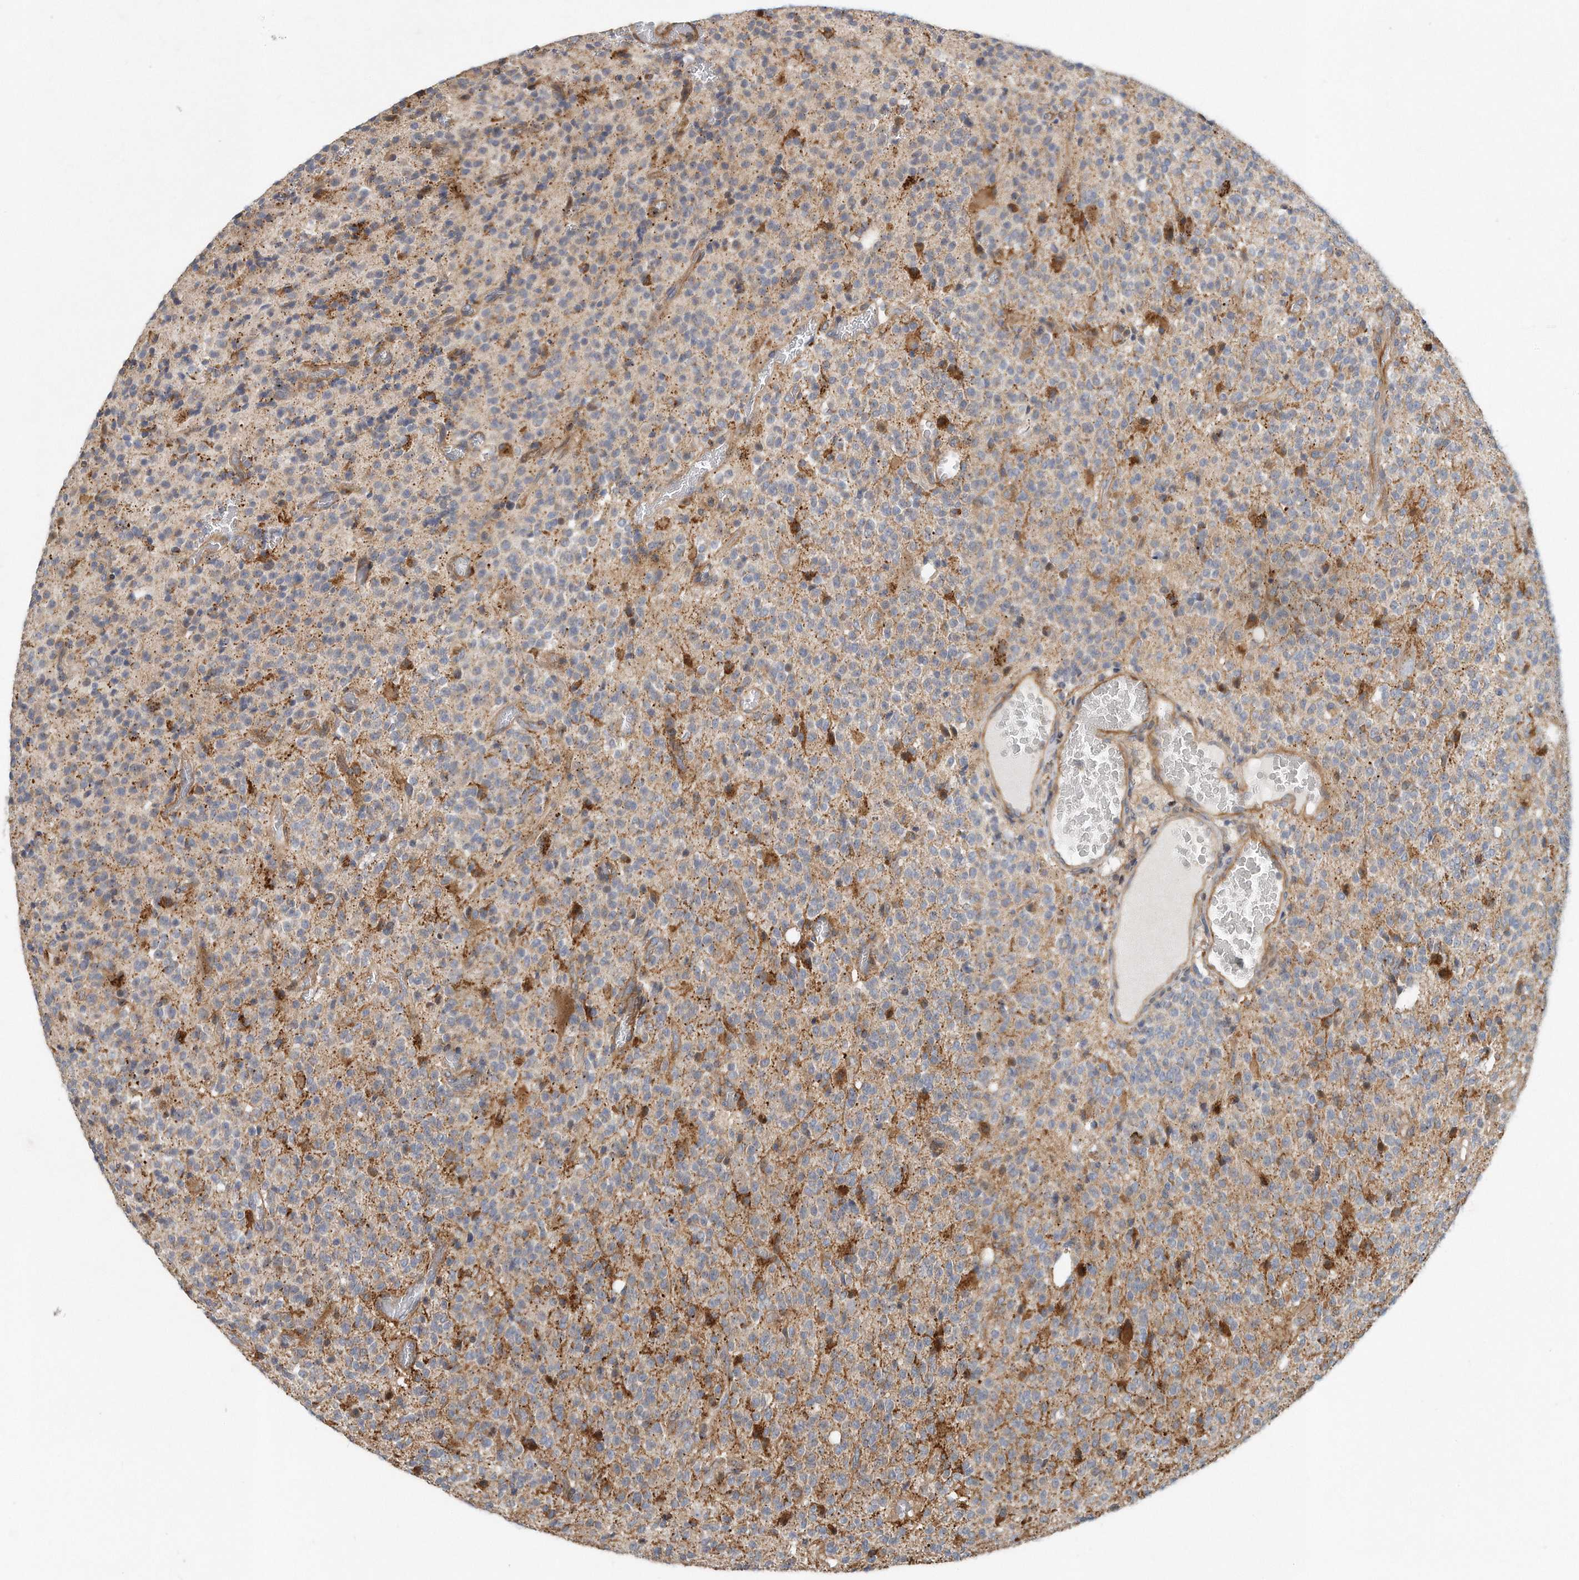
{"staining": {"intensity": "moderate", "quantity": "<25%", "location": "cytoplasmic/membranous"}, "tissue": "glioma", "cell_type": "Tumor cells", "image_type": "cancer", "snomed": [{"axis": "morphology", "description": "Glioma, malignant, High grade"}, {"axis": "topography", "description": "Brain"}], "caption": "There is low levels of moderate cytoplasmic/membranous positivity in tumor cells of glioma, as demonstrated by immunohistochemical staining (brown color).", "gene": "PCDH8", "patient": {"sex": "male", "age": 34}}